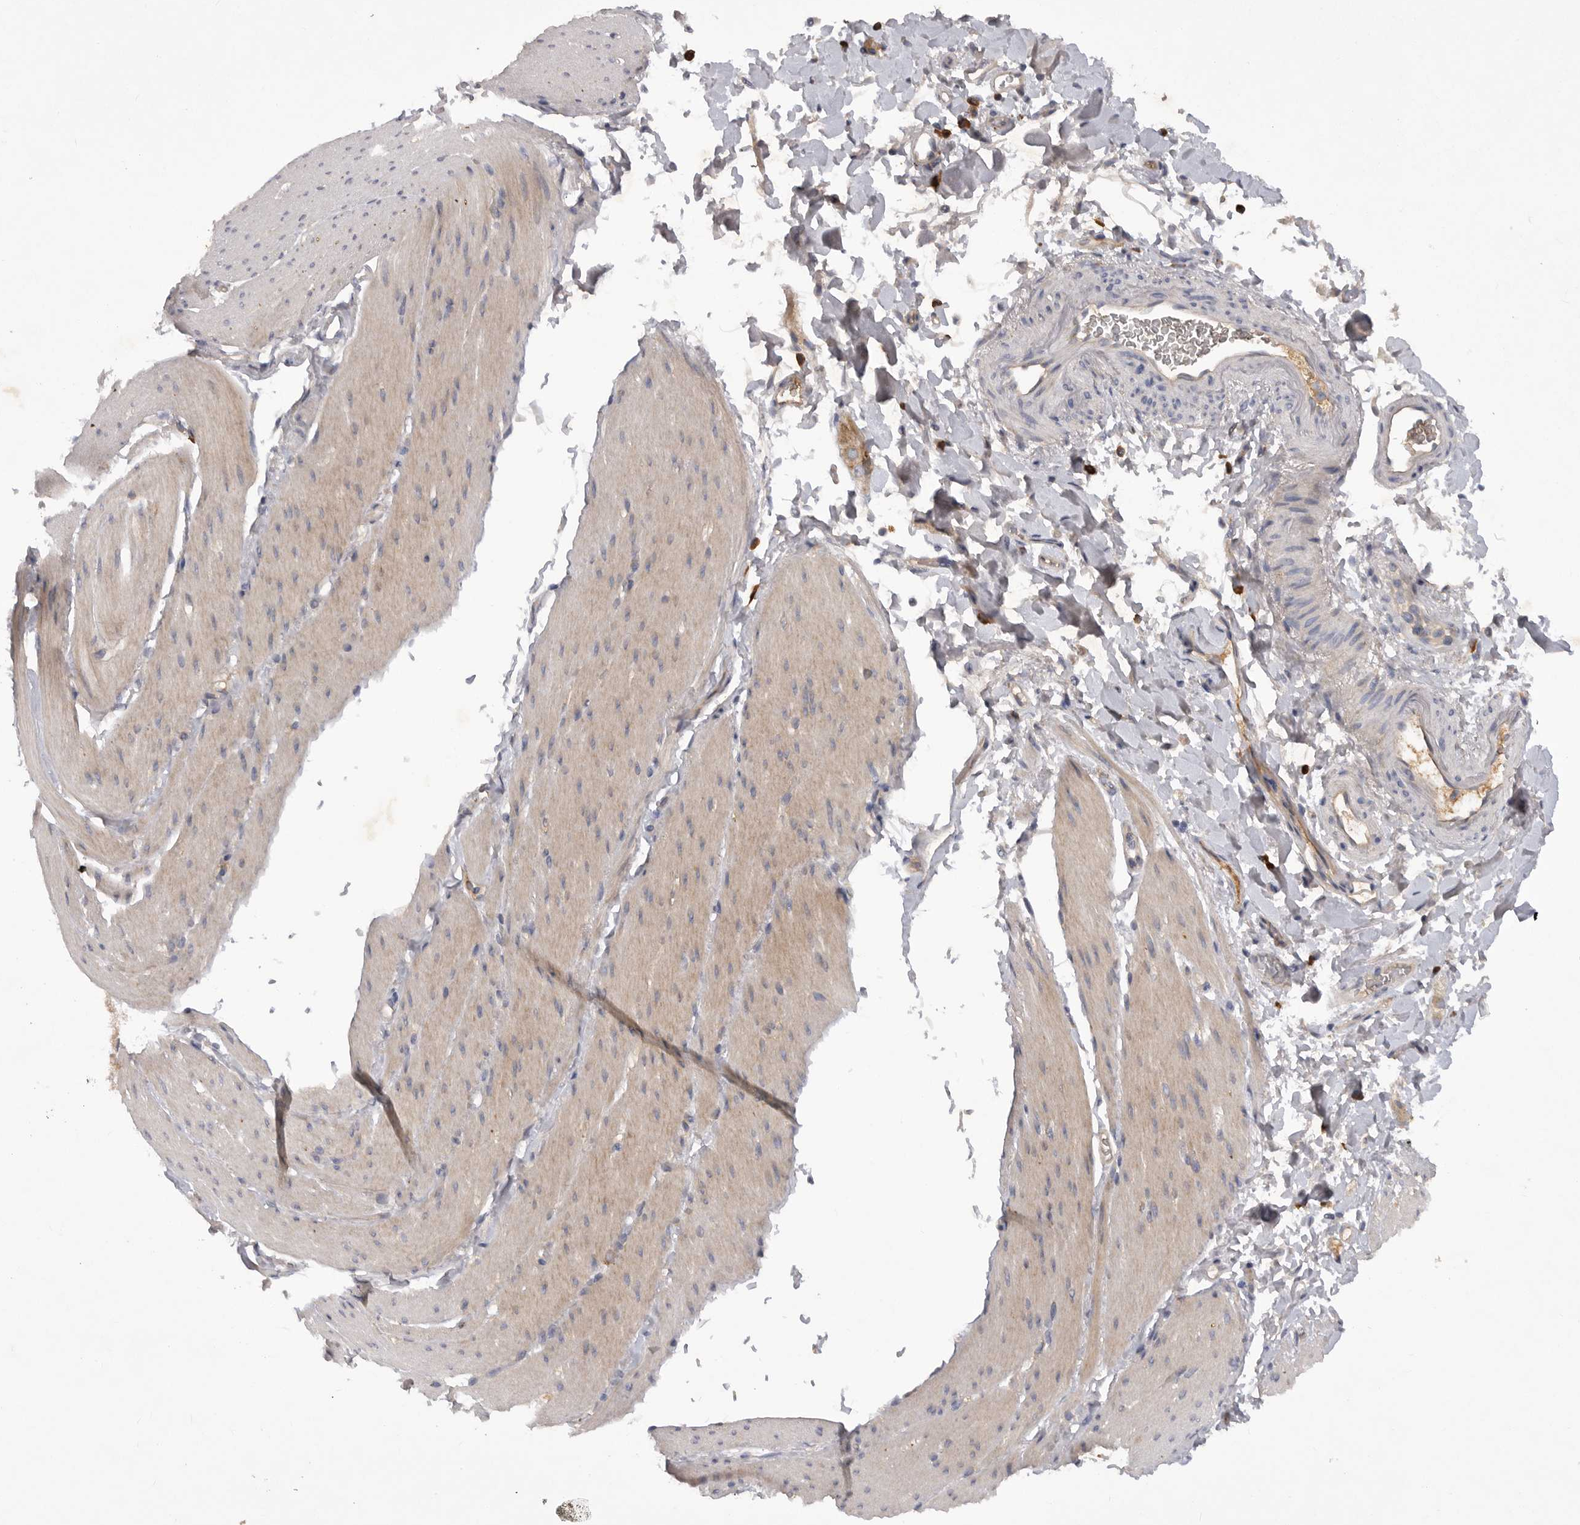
{"staining": {"intensity": "weak", "quantity": "25%-75%", "location": "cytoplasmic/membranous"}, "tissue": "smooth muscle", "cell_type": "Smooth muscle cells", "image_type": "normal", "snomed": [{"axis": "morphology", "description": "Normal tissue, NOS"}, {"axis": "topography", "description": "Smooth muscle"}, {"axis": "topography", "description": "Small intestine"}], "caption": "Smooth muscle cells reveal low levels of weak cytoplasmic/membranous positivity in about 25%-75% of cells in benign human smooth muscle. (IHC, brightfield microscopy, high magnification).", "gene": "DHDDS", "patient": {"sex": "female", "age": 84}}